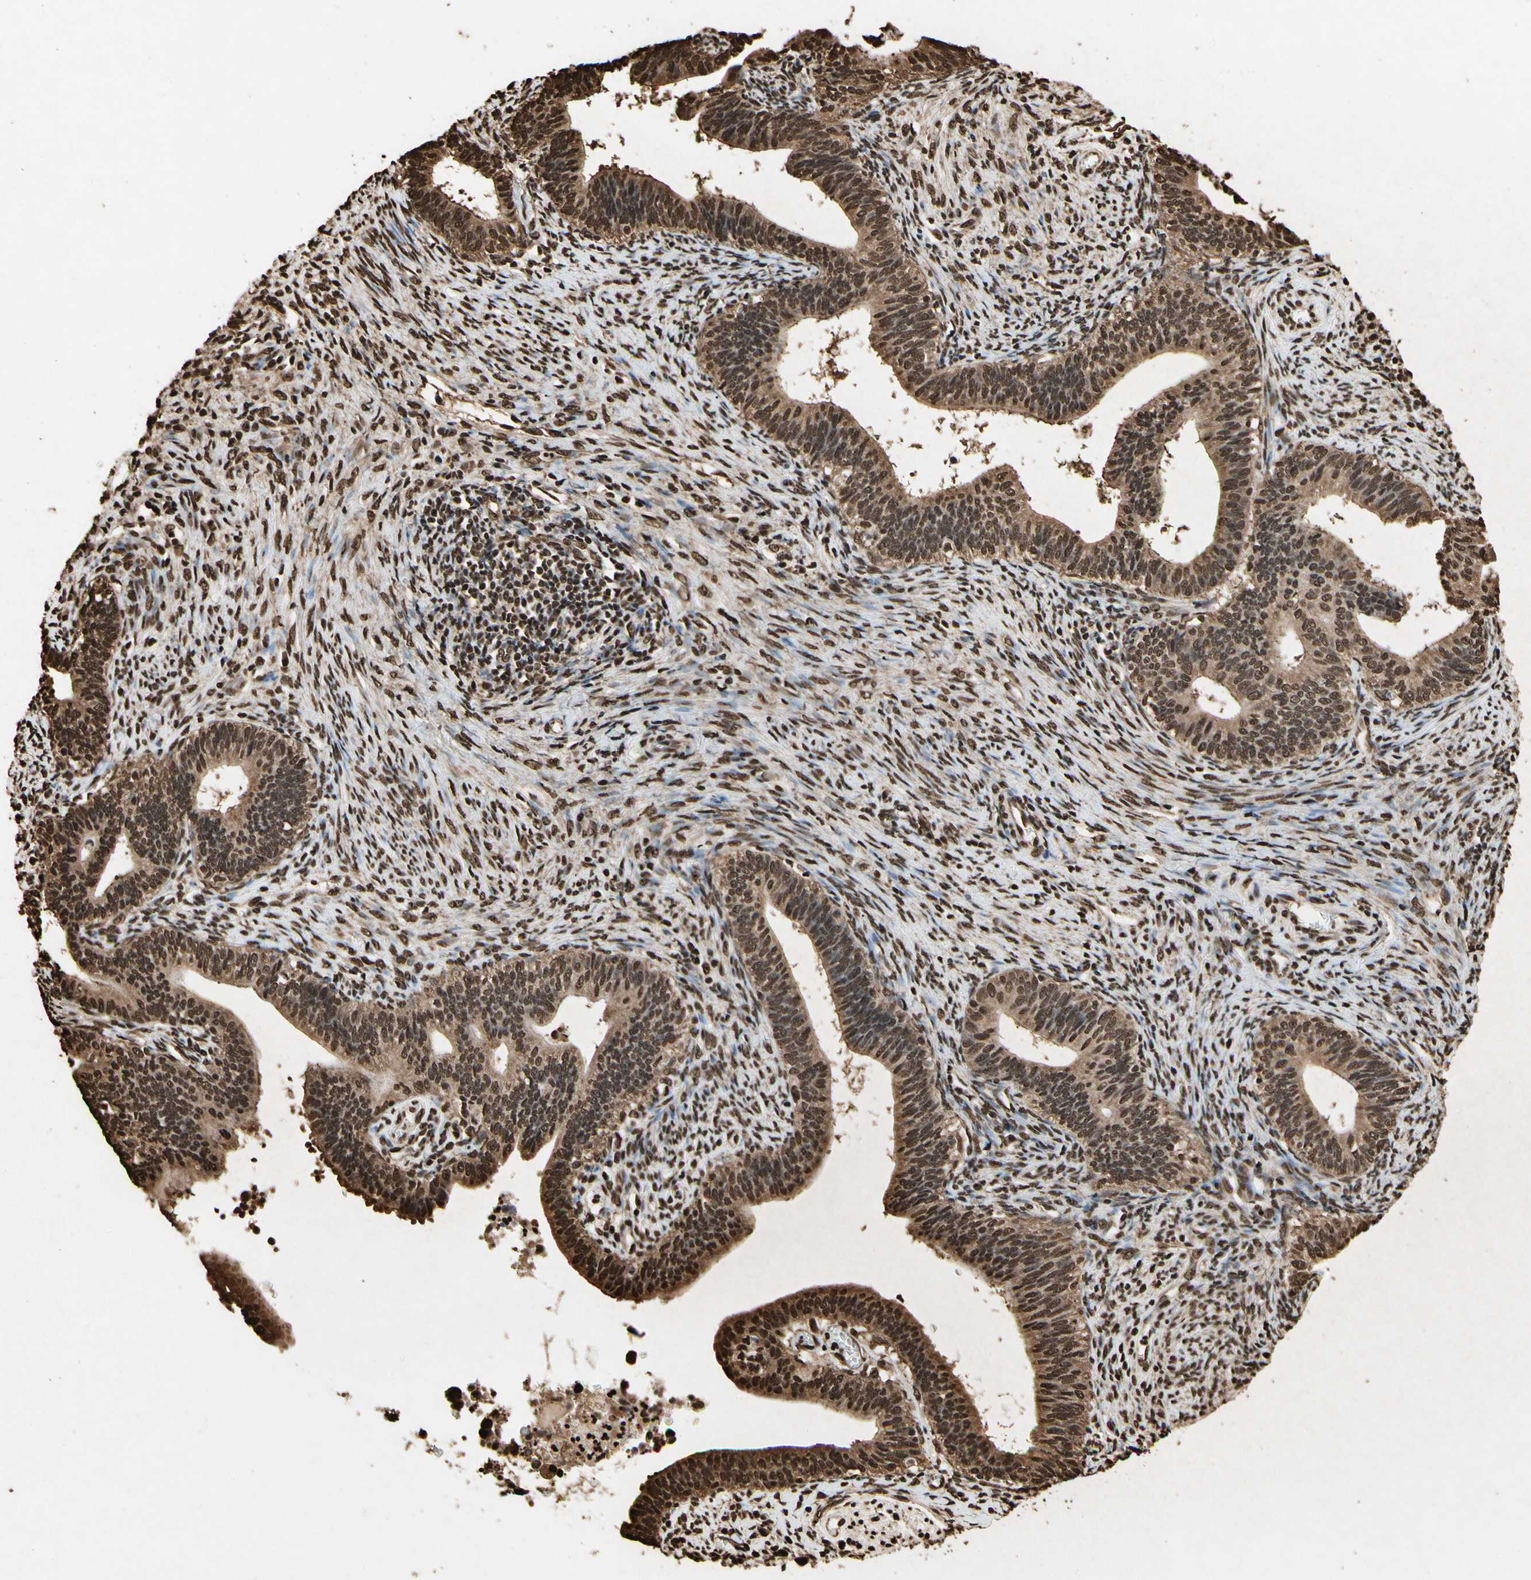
{"staining": {"intensity": "strong", "quantity": ">75%", "location": "cytoplasmic/membranous,nuclear"}, "tissue": "cervical cancer", "cell_type": "Tumor cells", "image_type": "cancer", "snomed": [{"axis": "morphology", "description": "Adenocarcinoma, NOS"}, {"axis": "topography", "description": "Cervix"}], "caption": "Strong cytoplasmic/membranous and nuclear expression for a protein is appreciated in about >75% of tumor cells of cervical cancer (adenocarcinoma) using IHC.", "gene": "HNRNPK", "patient": {"sex": "female", "age": 44}}